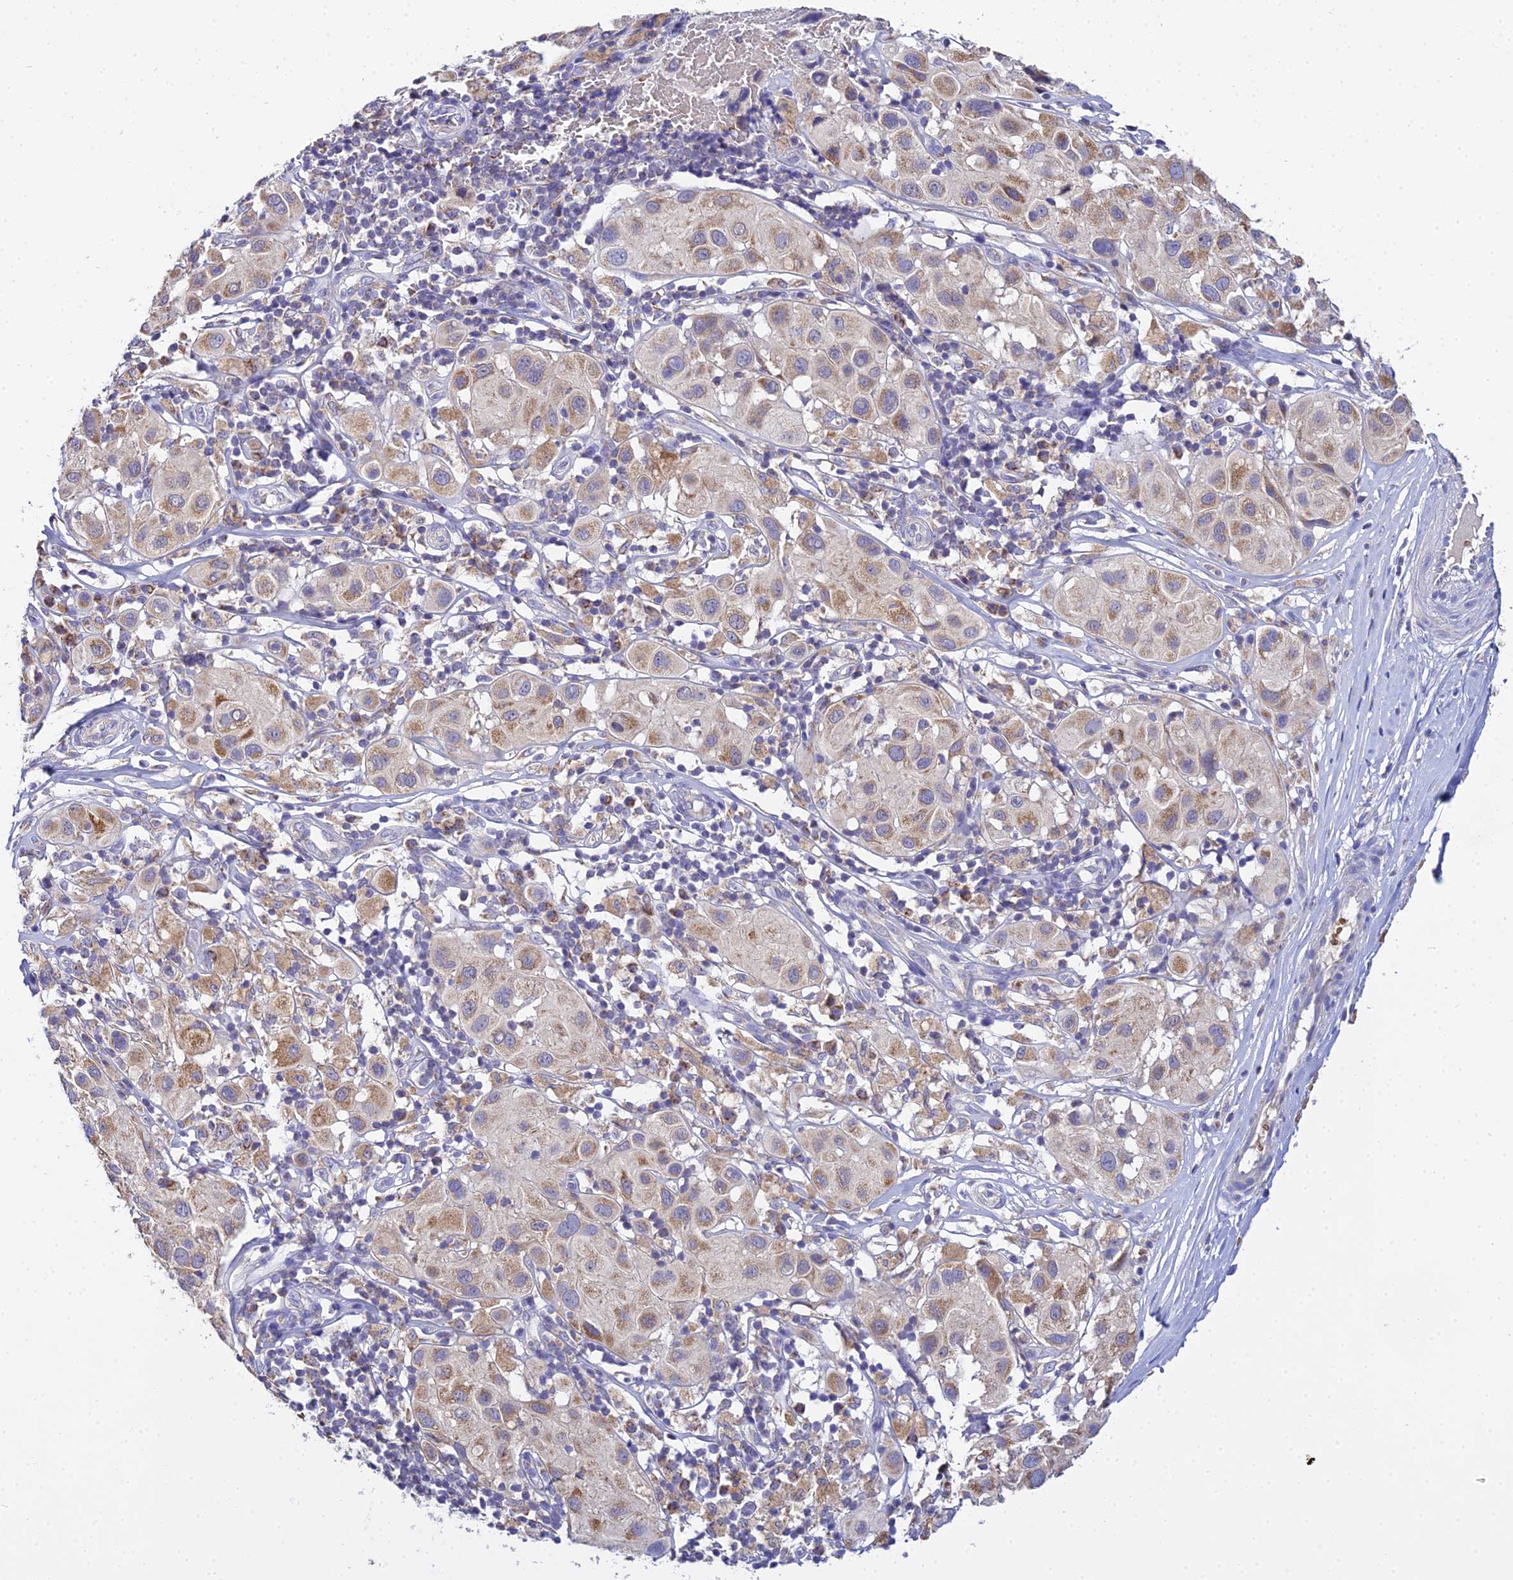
{"staining": {"intensity": "moderate", "quantity": ">75%", "location": "cytoplasmic/membranous"}, "tissue": "melanoma", "cell_type": "Tumor cells", "image_type": "cancer", "snomed": [{"axis": "morphology", "description": "Malignant melanoma, Metastatic site"}, {"axis": "topography", "description": "Skin"}], "caption": "An immunohistochemistry image of neoplastic tissue is shown. Protein staining in brown labels moderate cytoplasmic/membranous positivity in malignant melanoma (metastatic site) within tumor cells.", "gene": "TYW5", "patient": {"sex": "male", "age": 41}}